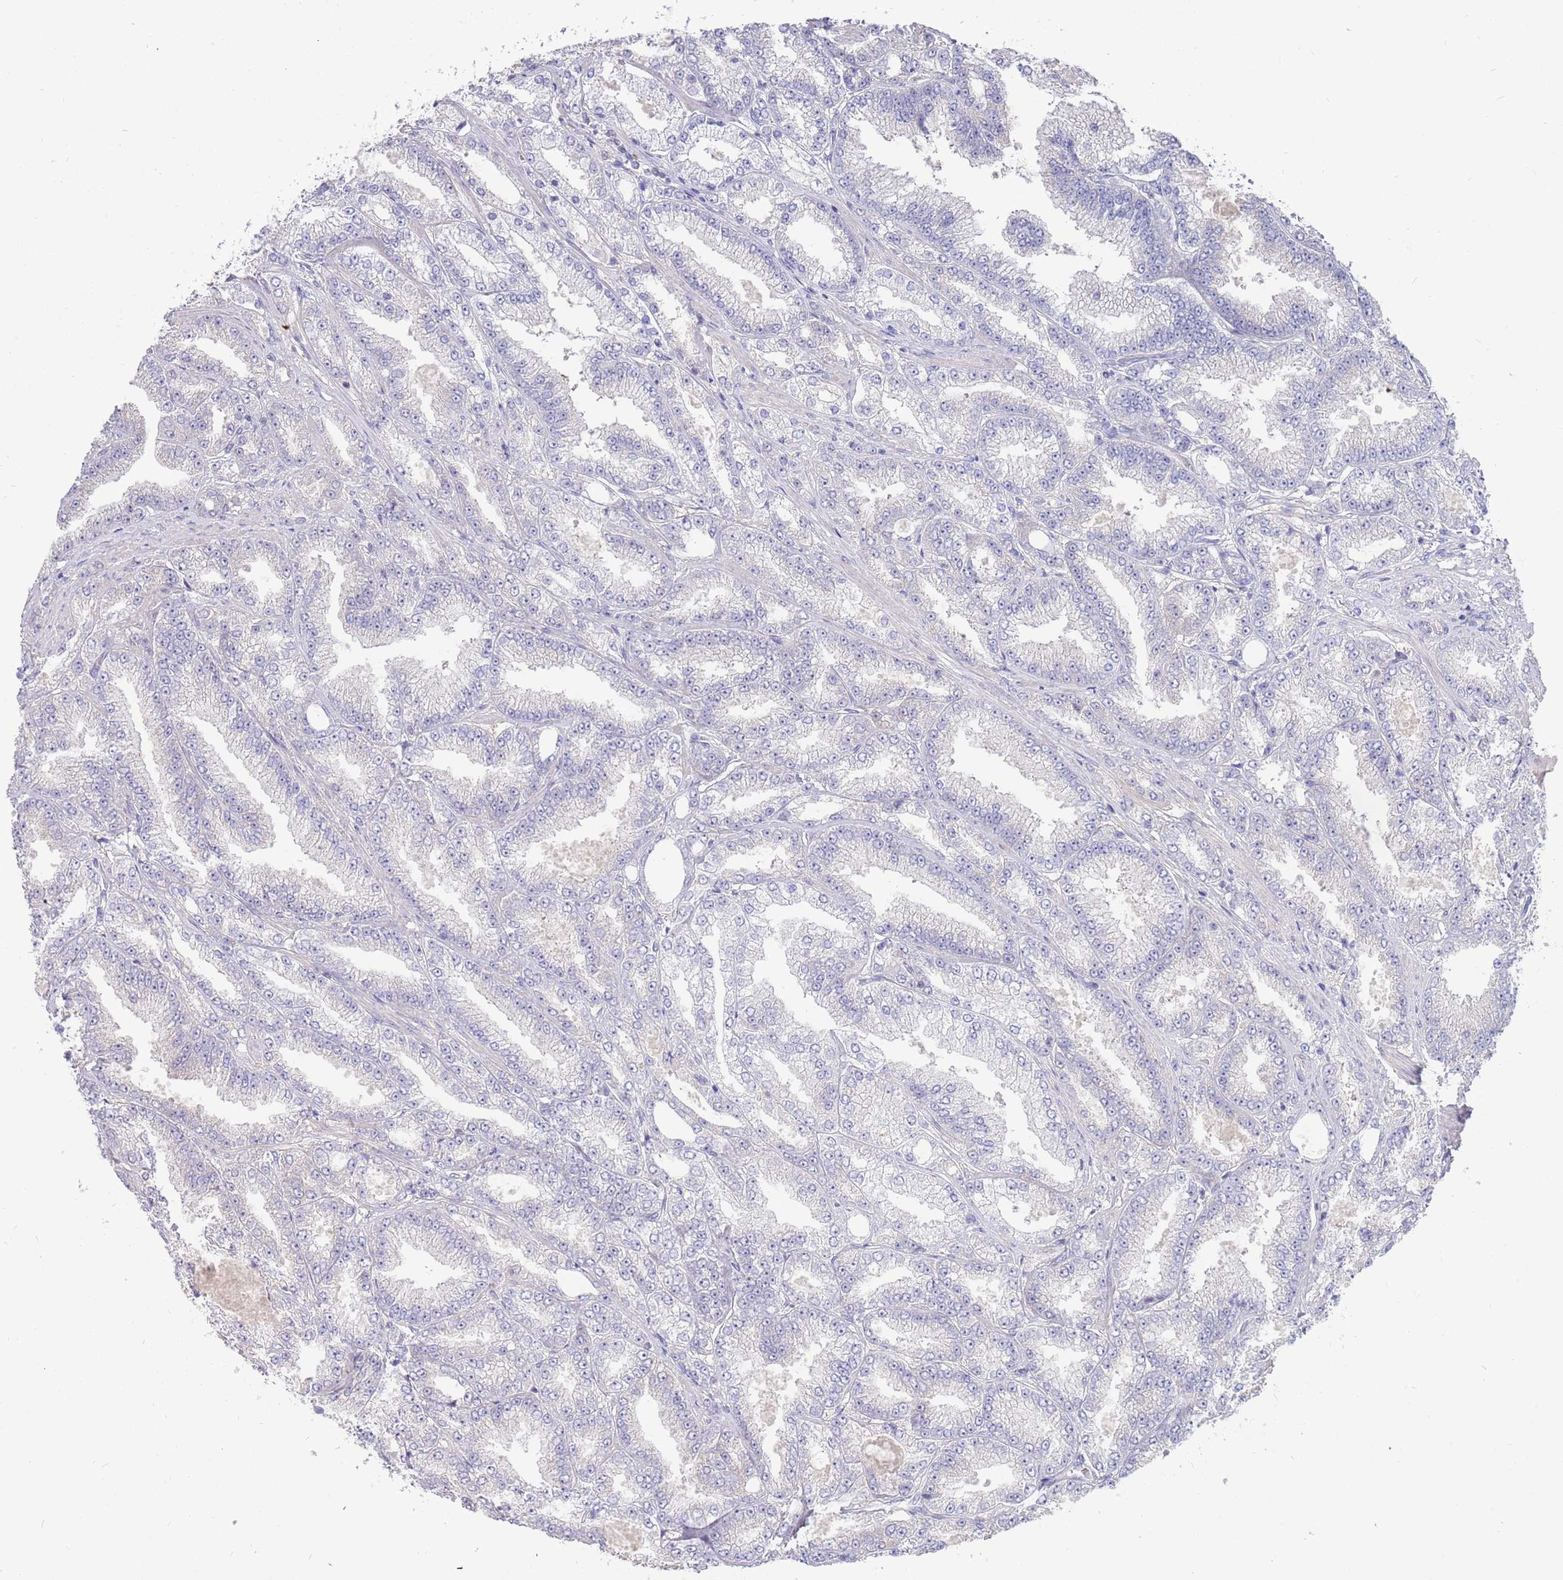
{"staining": {"intensity": "negative", "quantity": "none", "location": "none"}, "tissue": "prostate cancer", "cell_type": "Tumor cells", "image_type": "cancer", "snomed": [{"axis": "morphology", "description": "Adenocarcinoma, High grade"}, {"axis": "topography", "description": "Prostate"}], "caption": "DAB (3,3'-diaminobenzidine) immunohistochemical staining of prostate cancer (high-grade adenocarcinoma) shows no significant expression in tumor cells.", "gene": "AP5S1", "patient": {"sex": "male", "age": 68}}